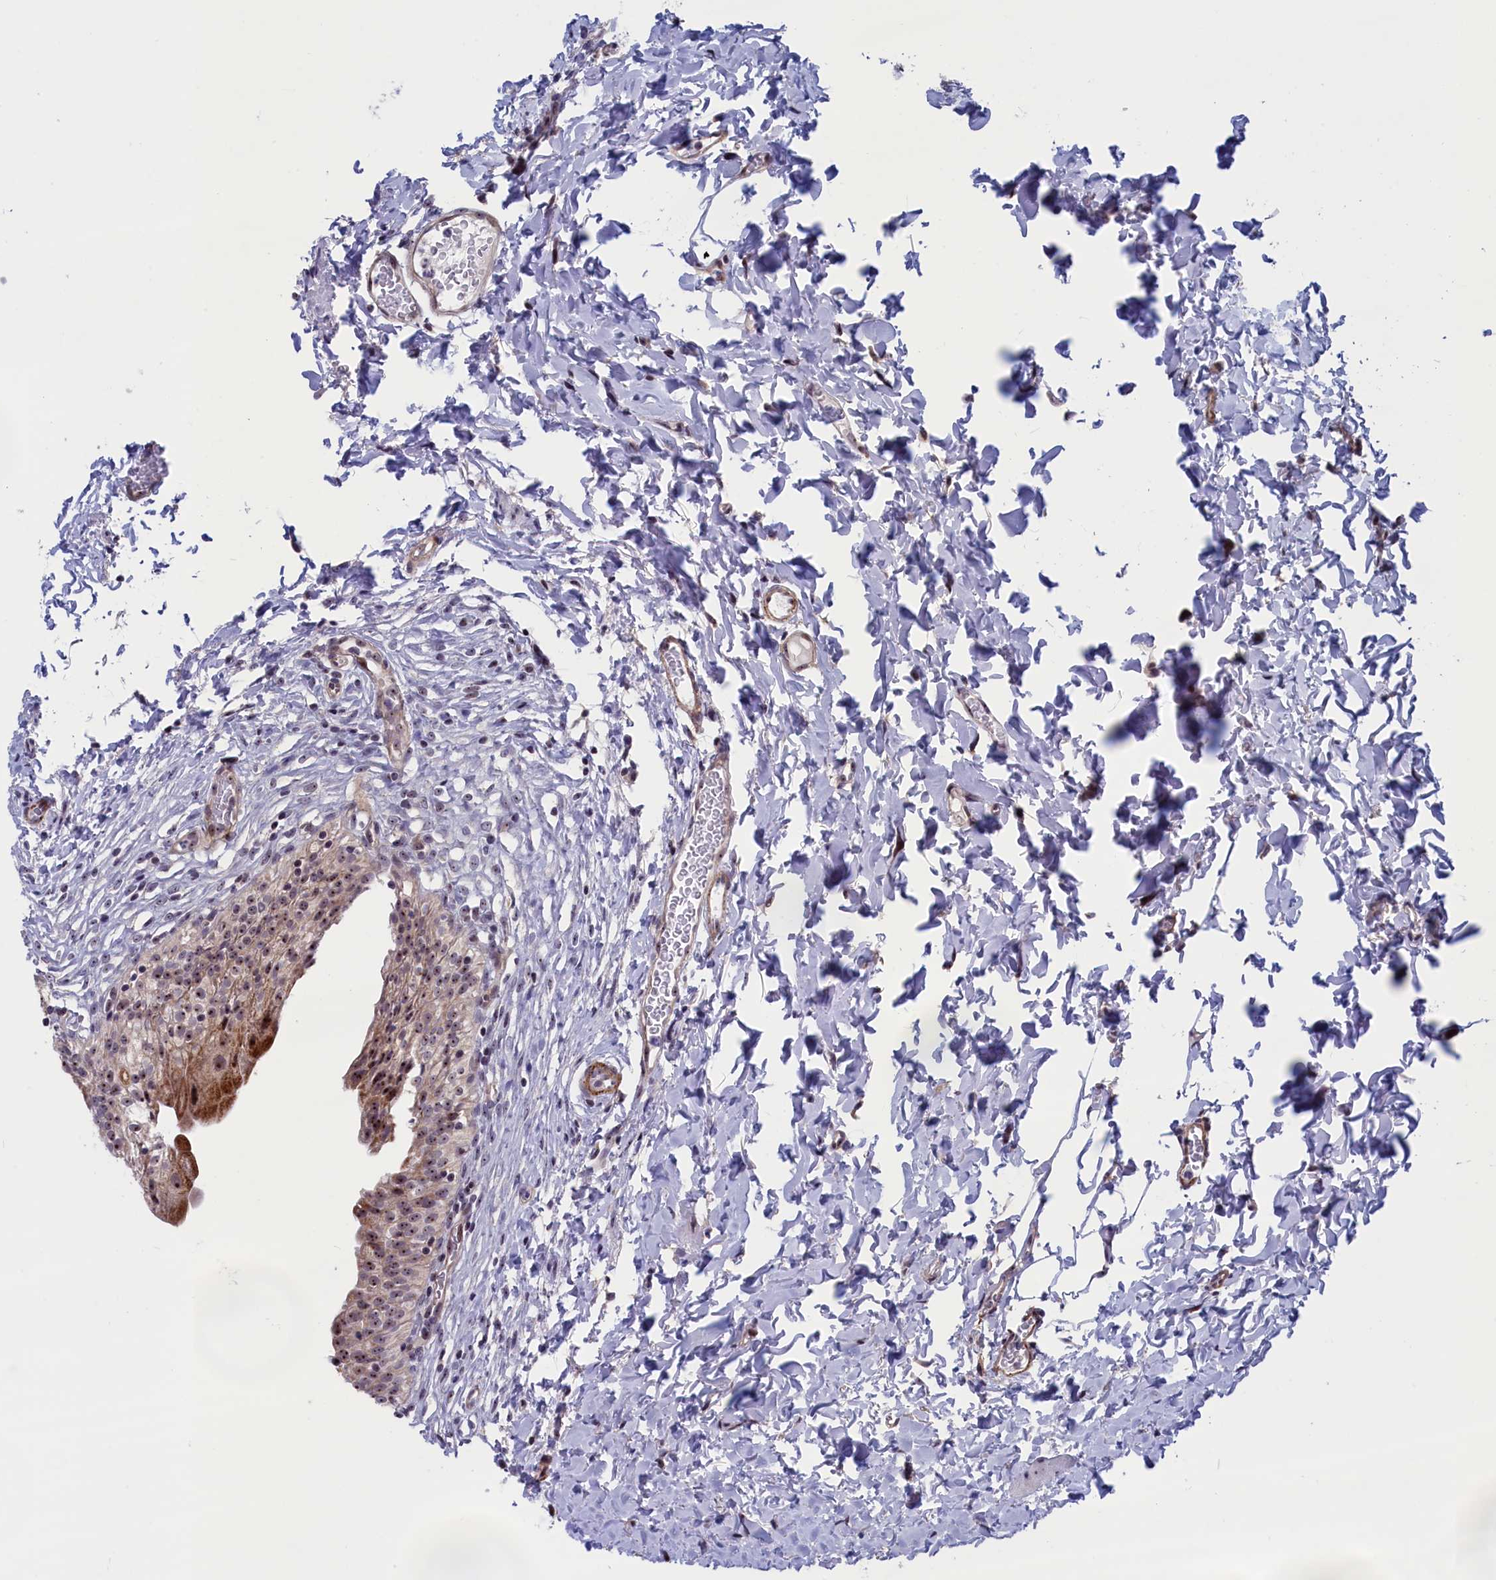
{"staining": {"intensity": "moderate", "quantity": ">75%", "location": "cytoplasmic/membranous,nuclear"}, "tissue": "urinary bladder", "cell_type": "Urothelial cells", "image_type": "normal", "snomed": [{"axis": "morphology", "description": "Normal tissue, NOS"}, {"axis": "topography", "description": "Urinary bladder"}], "caption": "The photomicrograph reveals staining of normal urinary bladder, revealing moderate cytoplasmic/membranous,nuclear protein staining (brown color) within urothelial cells.", "gene": "PPAN", "patient": {"sex": "male", "age": 55}}